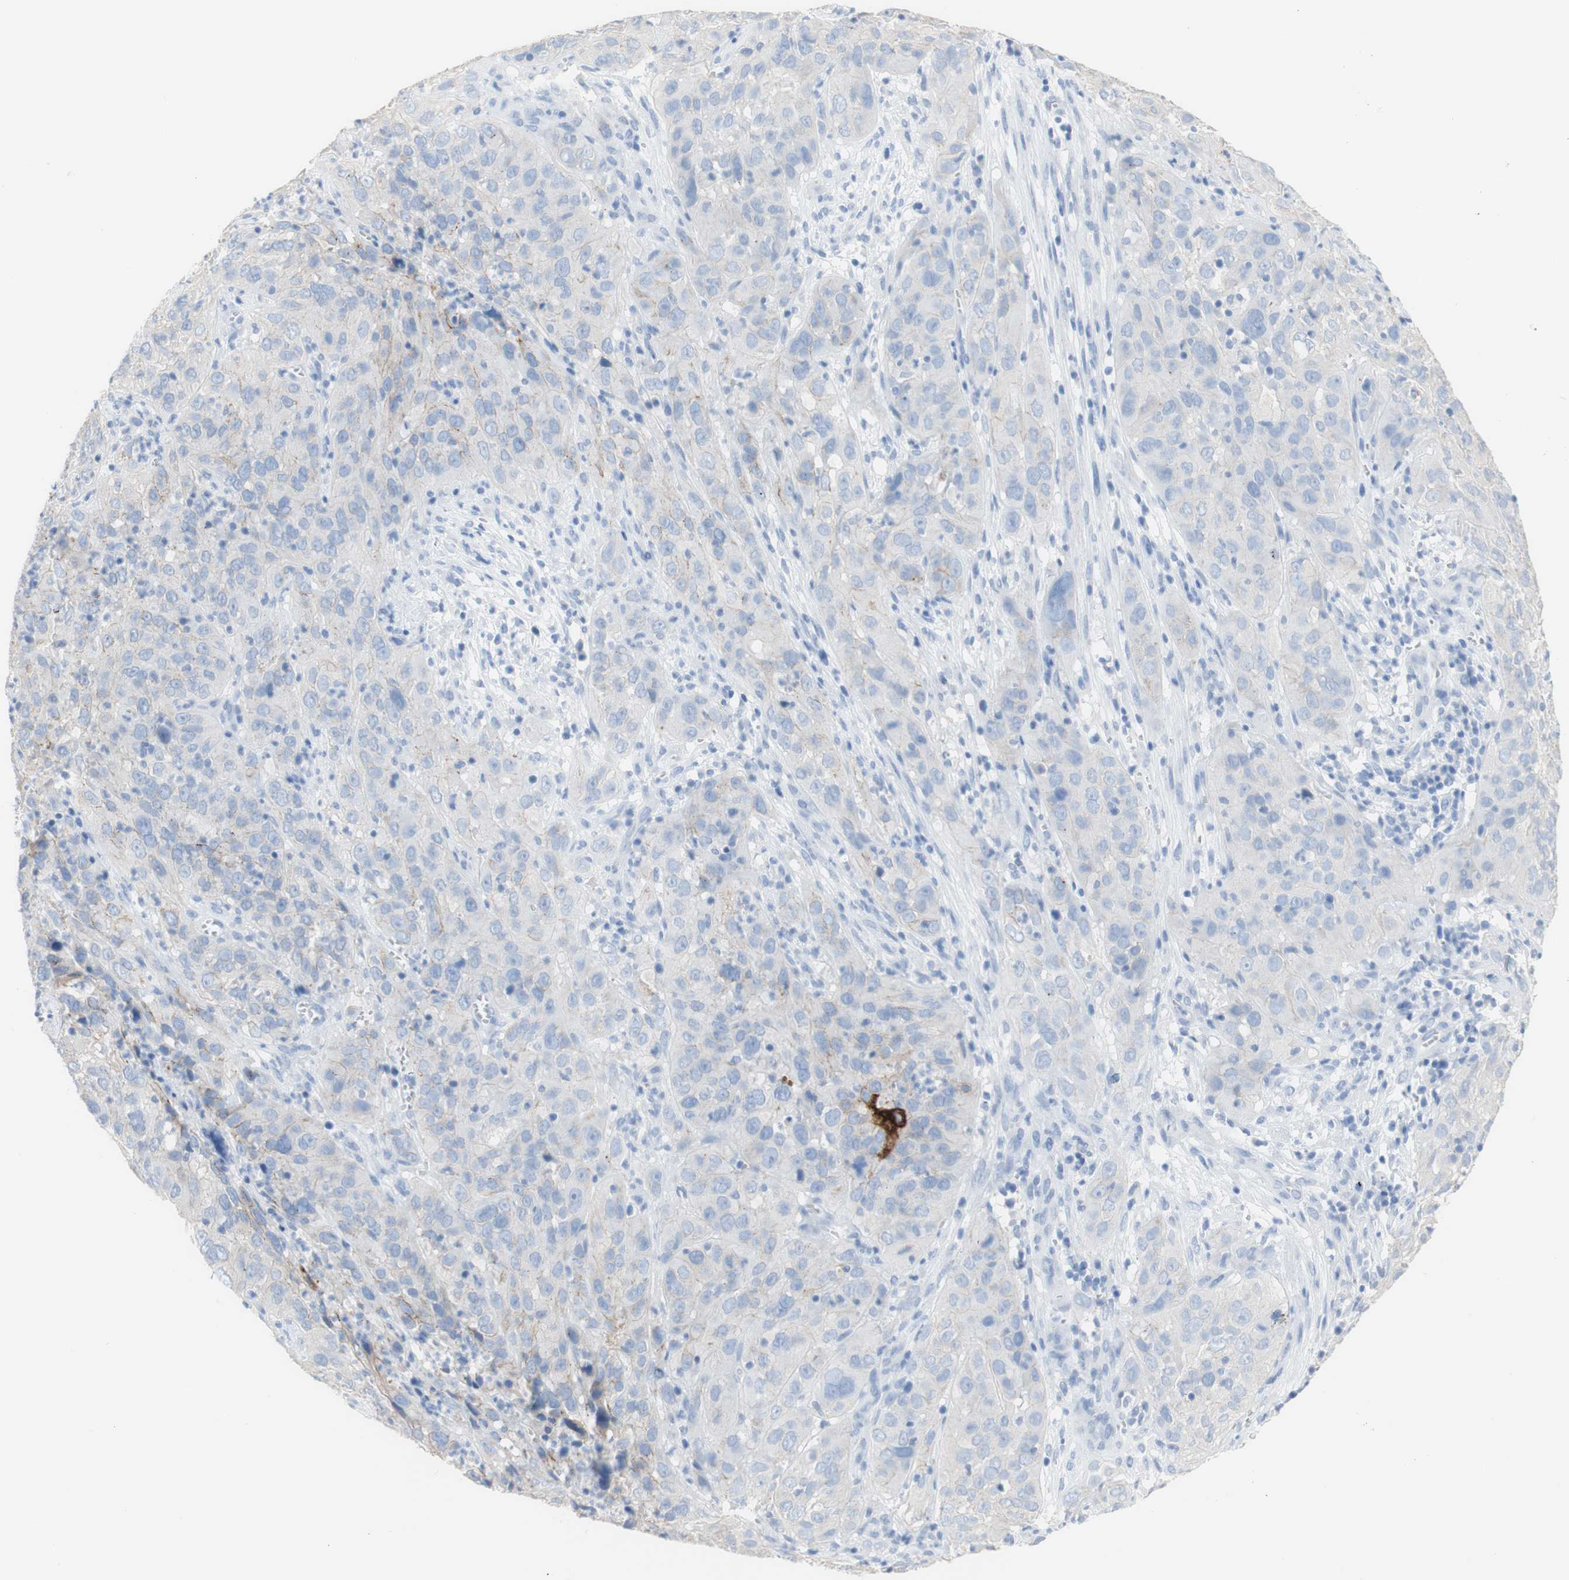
{"staining": {"intensity": "weak", "quantity": "<25%", "location": "cytoplasmic/membranous"}, "tissue": "cervical cancer", "cell_type": "Tumor cells", "image_type": "cancer", "snomed": [{"axis": "morphology", "description": "Squamous cell carcinoma, NOS"}, {"axis": "topography", "description": "Cervix"}], "caption": "This is a image of immunohistochemistry (IHC) staining of cervical squamous cell carcinoma, which shows no positivity in tumor cells.", "gene": "DSC2", "patient": {"sex": "female", "age": 32}}